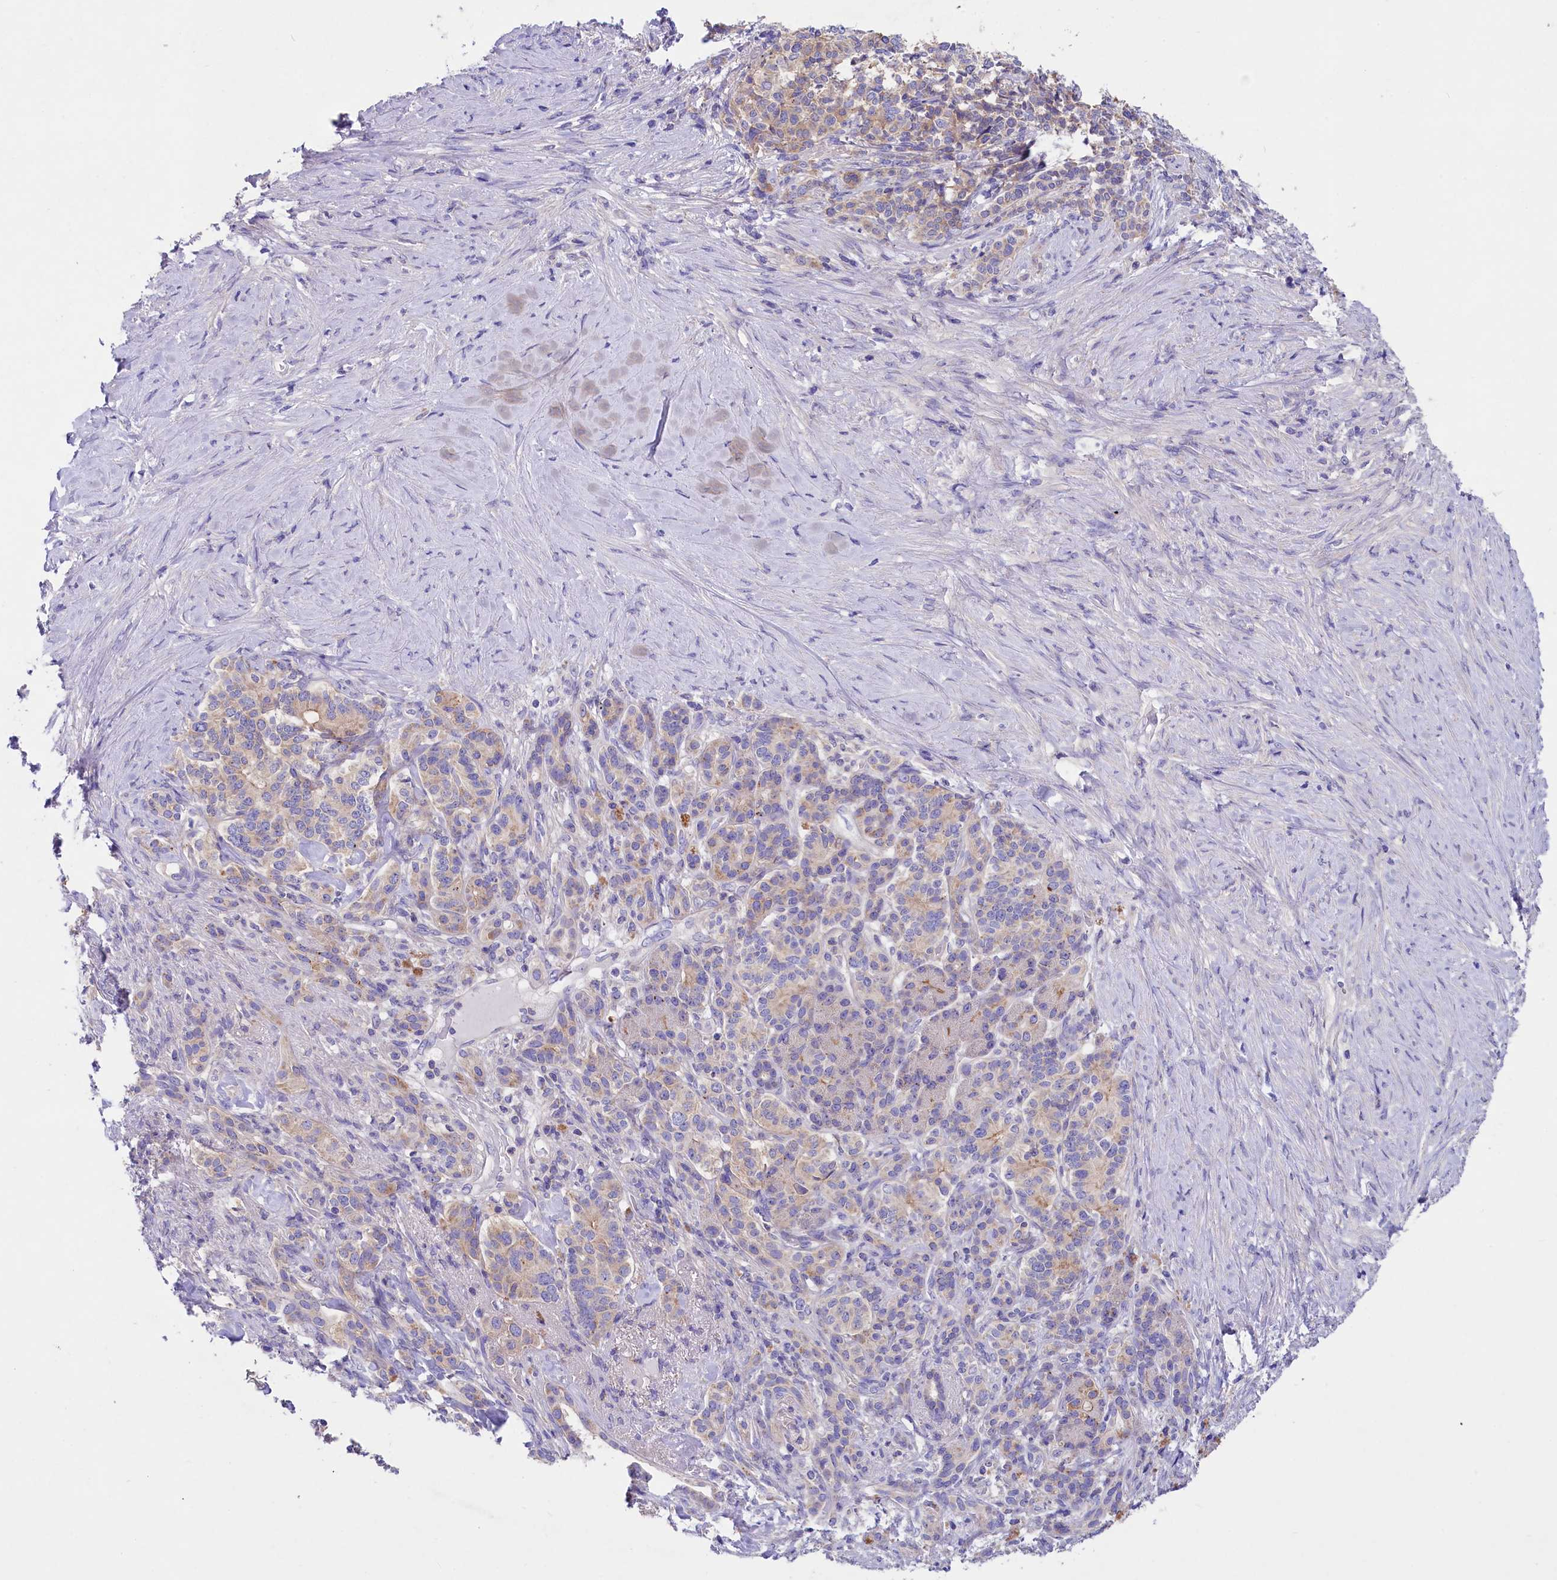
{"staining": {"intensity": "moderate", "quantity": "<25%", "location": "cytoplasmic/membranous"}, "tissue": "pancreatic cancer", "cell_type": "Tumor cells", "image_type": "cancer", "snomed": [{"axis": "morphology", "description": "Adenocarcinoma, NOS"}, {"axis": "topography", "description": "Pancreas"}], "caption": "Human pancreatic cancer stained with a brown dye shows moderate cytoplasmic/membranous positive positivity in about <25% of tumor cells.", "gene": "VPS26B", "patient": {"sex": "female", "age": 74}}